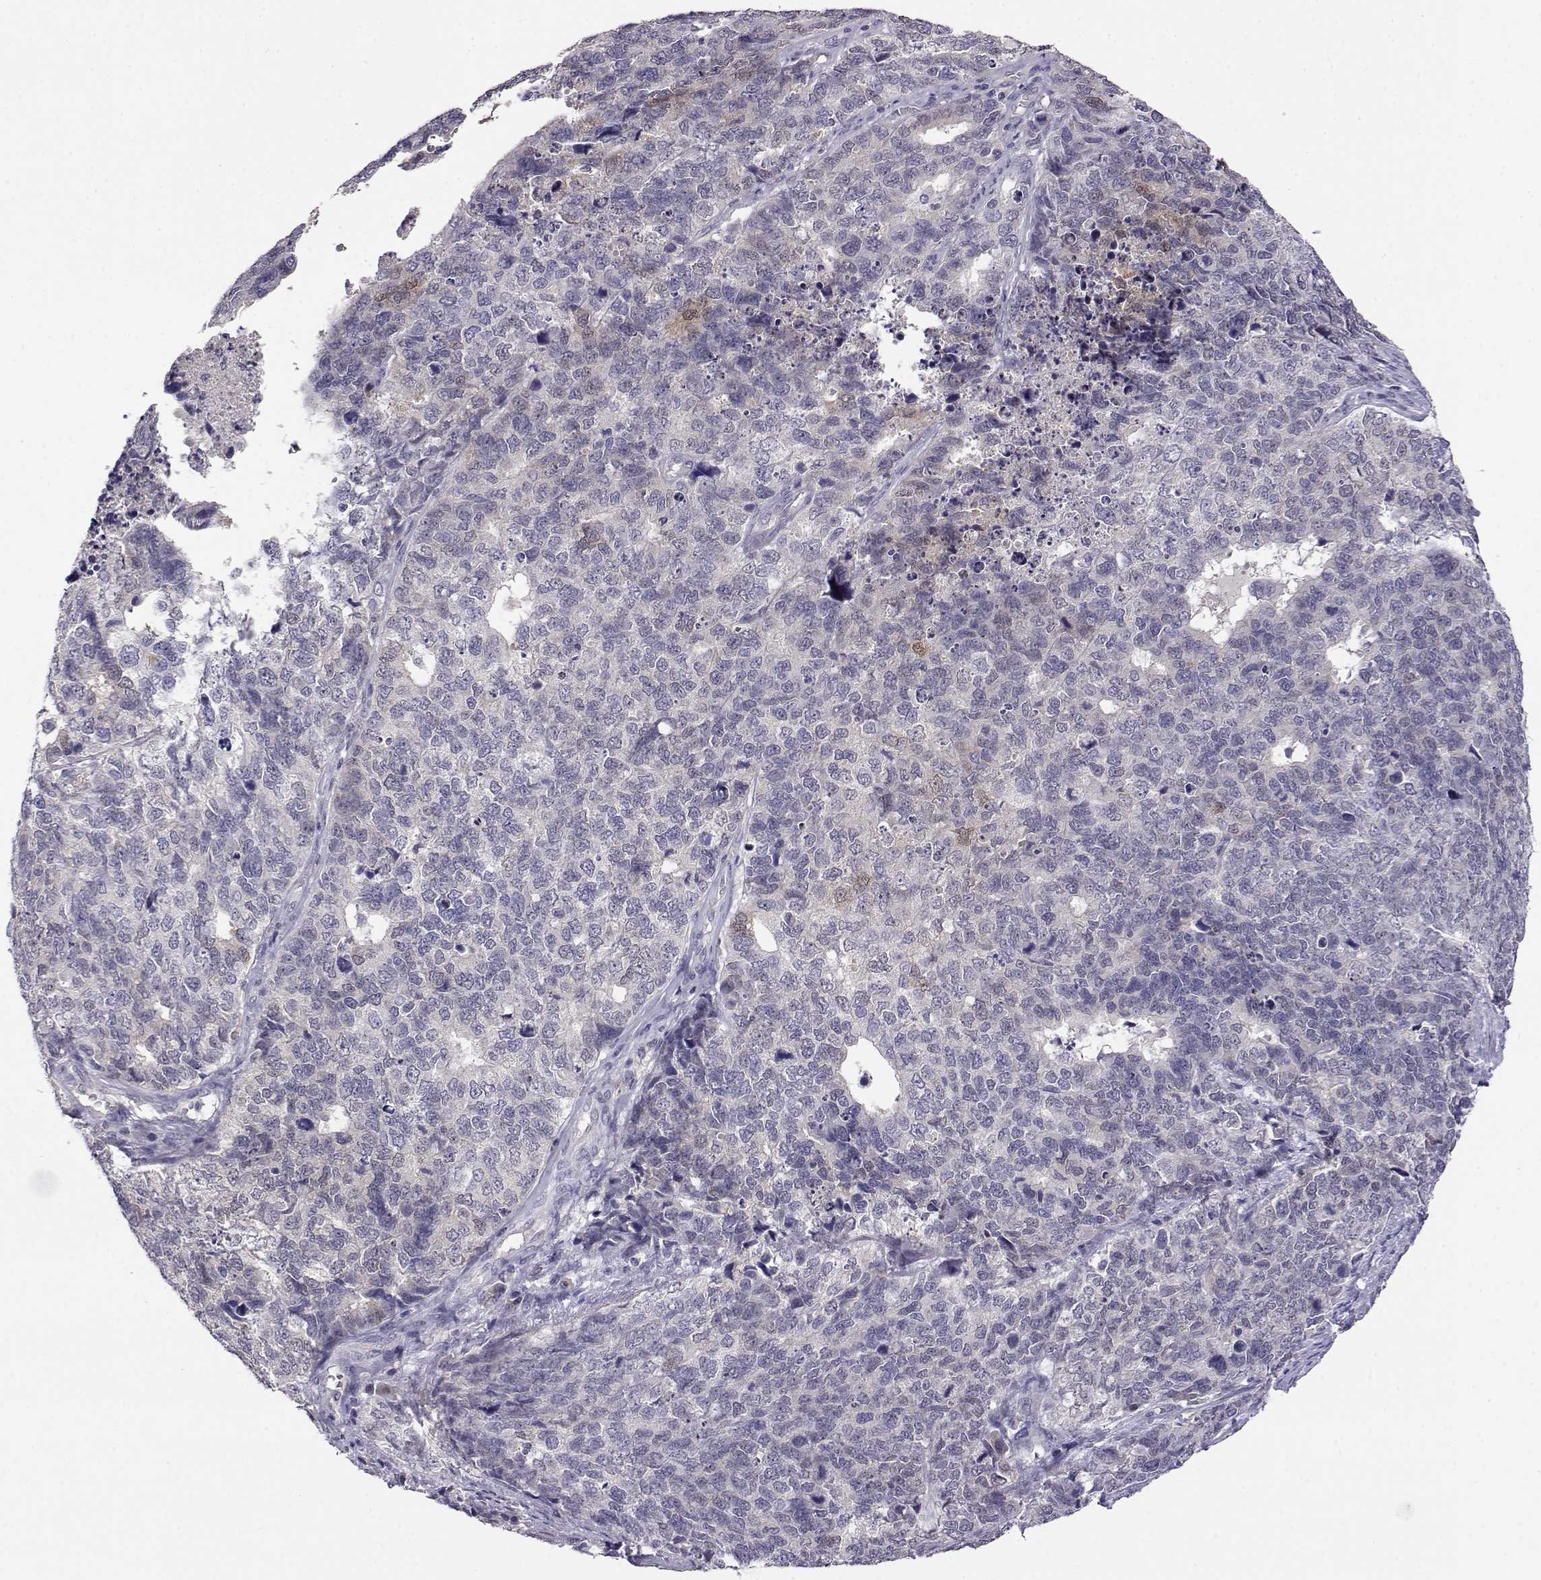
{"staining": {"intensity": "negative", "quantity": "none", "location": "none"}, "tissue": "cervical cancer", "cell_type": "Tumor cells", "image_type": "cancer", "snomed": [{"axis": "morphology", "description": "Squamous cell carcinoma, NOS"}, {"axis": "topography", "description": "Cervix"}], "caption": "Immunohistochemistry (IHC) histopathology image of squamous cell carcinoma (cervical) stained for a protein (brown), which displays no positivity in tumor cells.", "gene": "AKR1B1", "patient": {"sex": "female", "age": 63}}